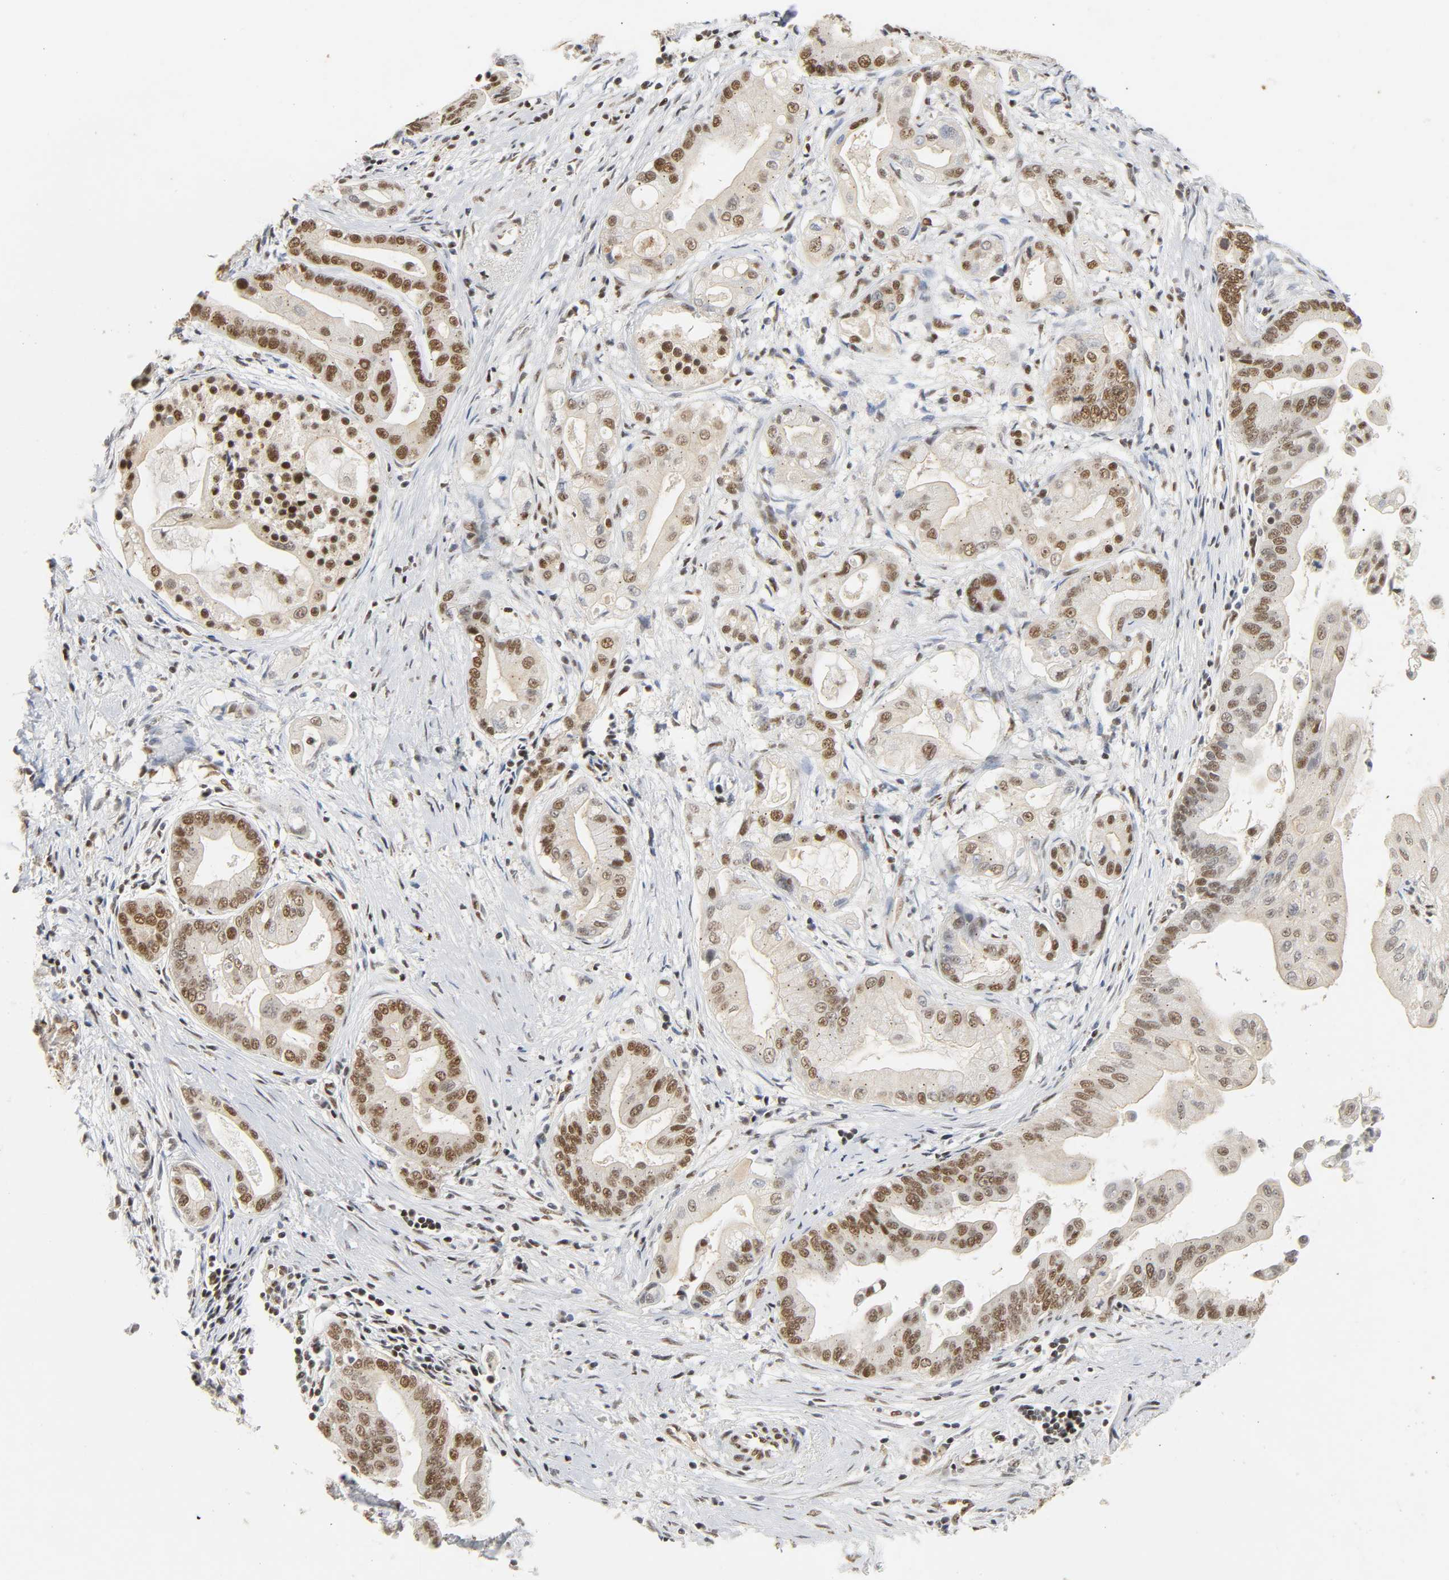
{"staining": {"intensity": "moderate", "quantity": ">75%", "location": "nuclear"}, "tissue": "pancreatic cancer", "cell_type": "Tumor cells", "image_type": "cancer", "snomed": [{"axis": "morphology", "description": "Adenocarcinoma, NOS"}, {"axis": "topography", "description": "Pancreas"}], "caption": "Immunohistochemical staining of human pancreatic cancer (adenocarcinoma) reveals medium levels of moderate nuclear protein staining in about >75% of tumor cells.", "gene": "NCOA6", "patient": {"sex": "female", "age": 75}}